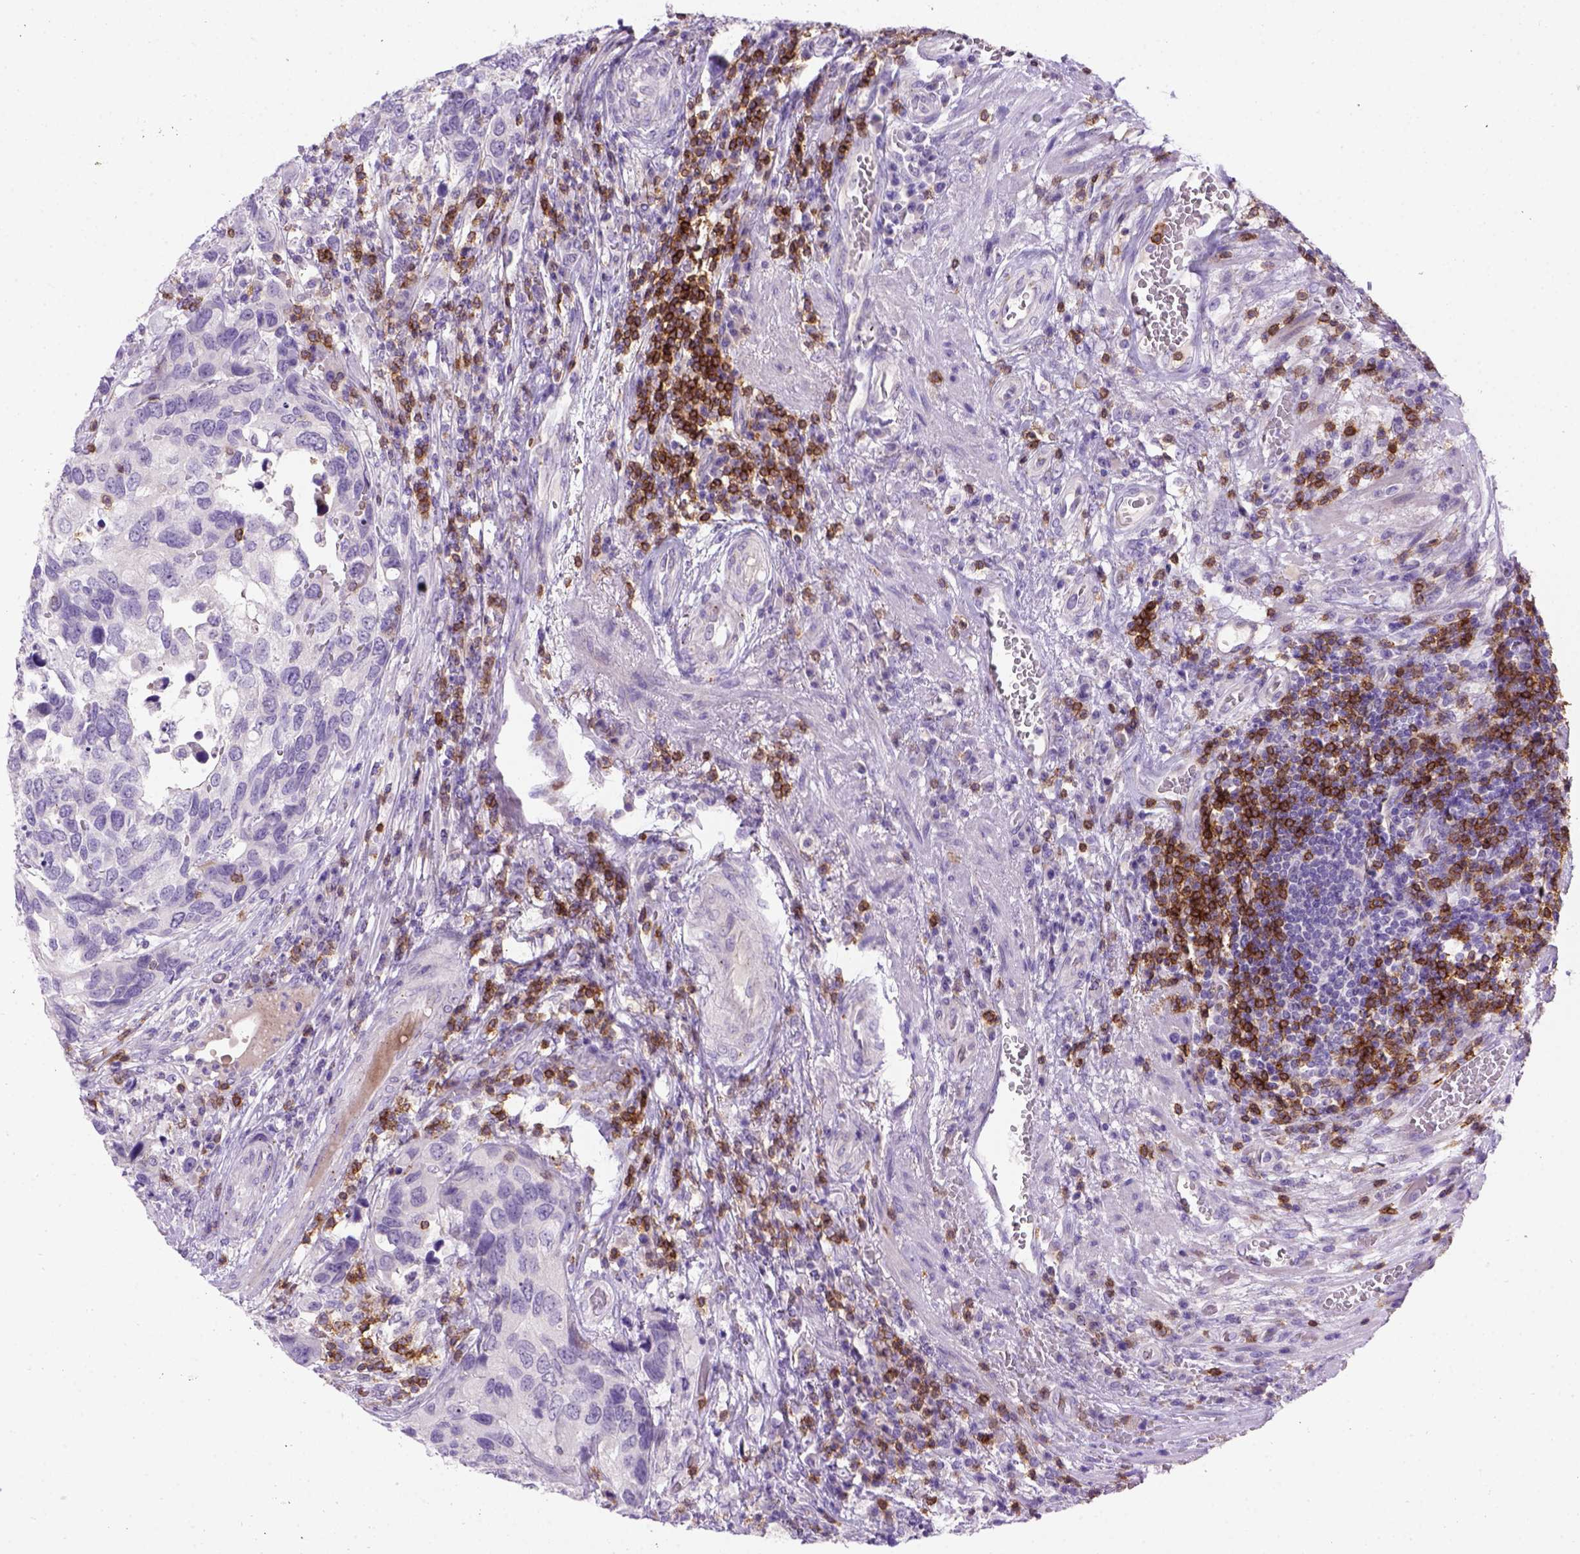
{"staining": {"intensity": "negative", "quantity": "none", "location": "none"}, "tissue": "urothelial cancer", "cell_type": "Tumor cells", "image_type": "cancer", "snomed": [{"axis": "morphology", "description": "Urothelial carcinoma, High grade"}, {"axis": "topography", "description": "Urinary bladder"}], "caption": "The IHC histopathology image has no significant staining in tumor cells of urothelial carcinoma (high-grade) tissue.", "gene": "CD3E", "patient": {"sex": "male", "age": 60}}